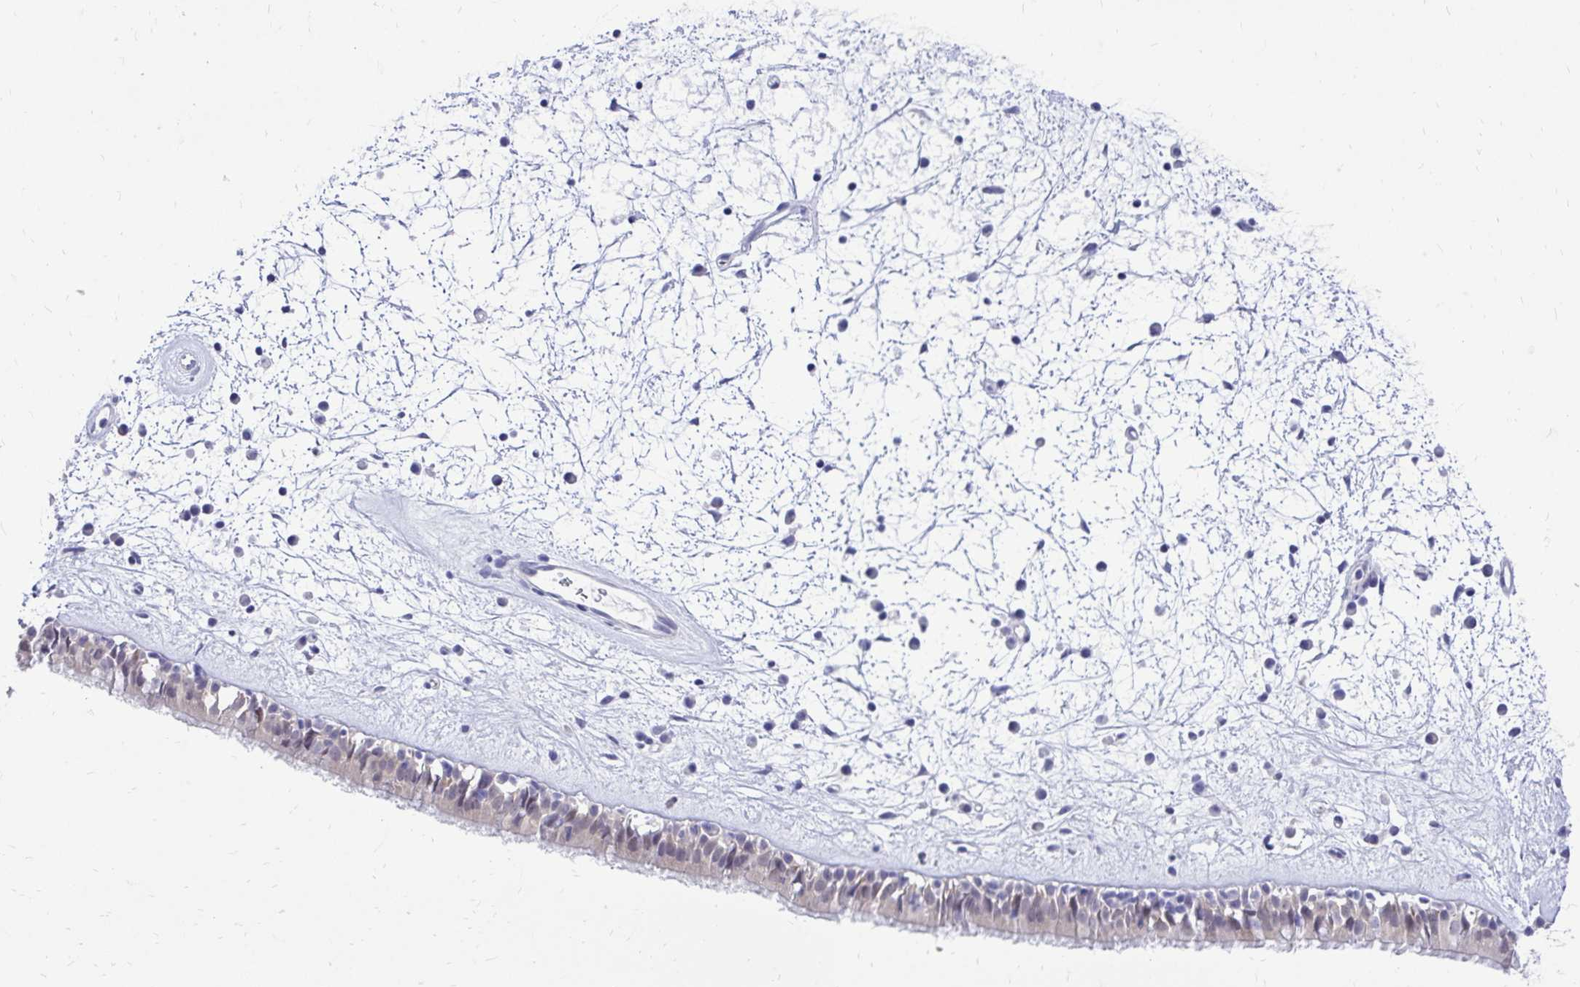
{"staining": {"intensity": "negative", "quantity": "none", "location": "none"}, "tissue": "nasopharynx", "cell_type": "Respiratory epithelial cells", "image_type": "normal", "snomed": [{"axis": "morphology", "description": "Normal tissue, NOS"}, {"axis": "topography", "description": "Nasopharynx"}], "caption": "IHC of unremarkable nasopharynx displays no expression in respiratory epithelial cells. (DAB (3,3'-diaminobenzidine) IHC with hematoxylin counter stain).", "gene": "ZSWIM9", "patient": {"sex": "male", "age": 24}}